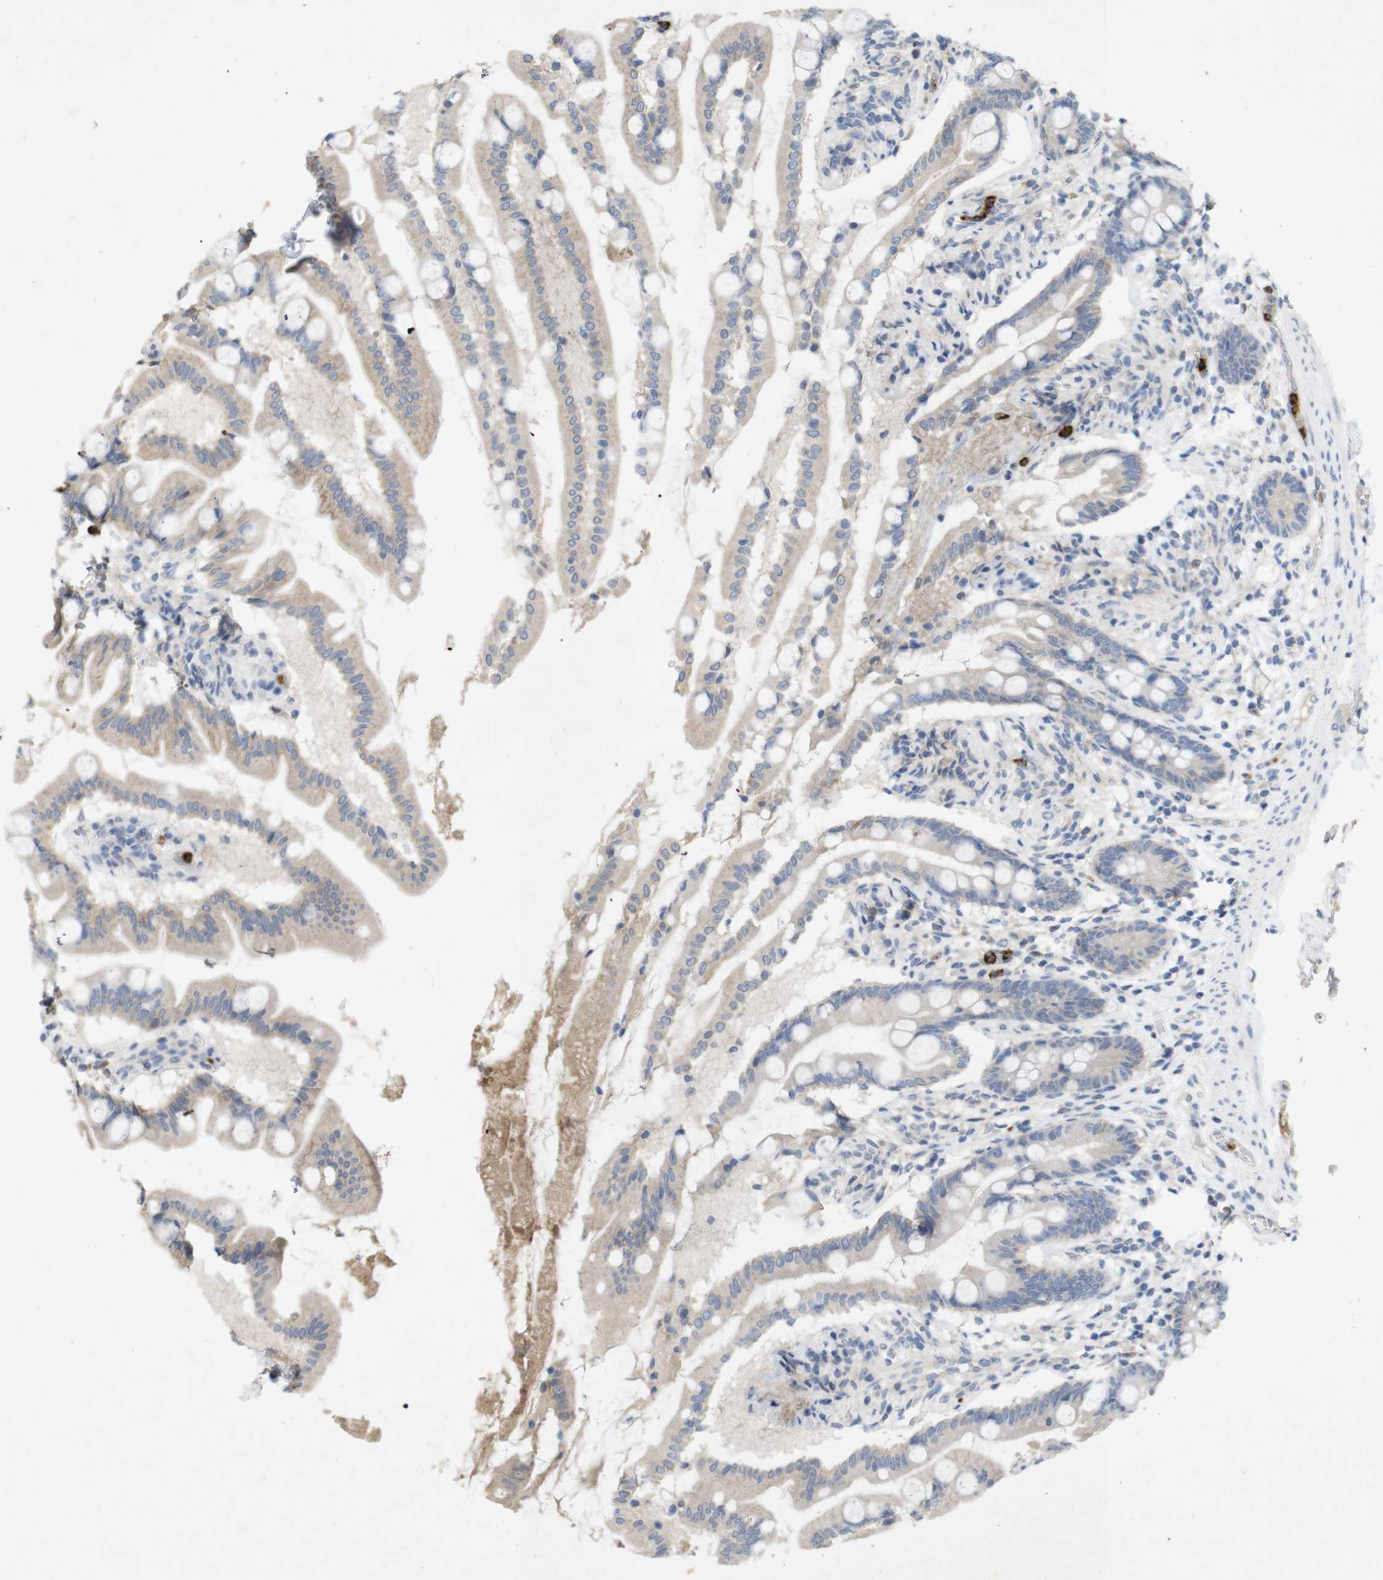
{"staining": {"intensity": "negative", "quantity": "none", "location": "none"}, "tissue": "small intestine", "cell_type": "Glandular cells", "image_type": "normal", "snomed": [{"axis": "morphology", "description": "Normal tissue, NOS"}, {"axis": "topography", "description": "Small intestine"}], "caption": "The micrograph displays no staining of glandular cells in normal small intestine.", "gene": "TSPAN14", "patient": {"sex": "female", "age": 56}}